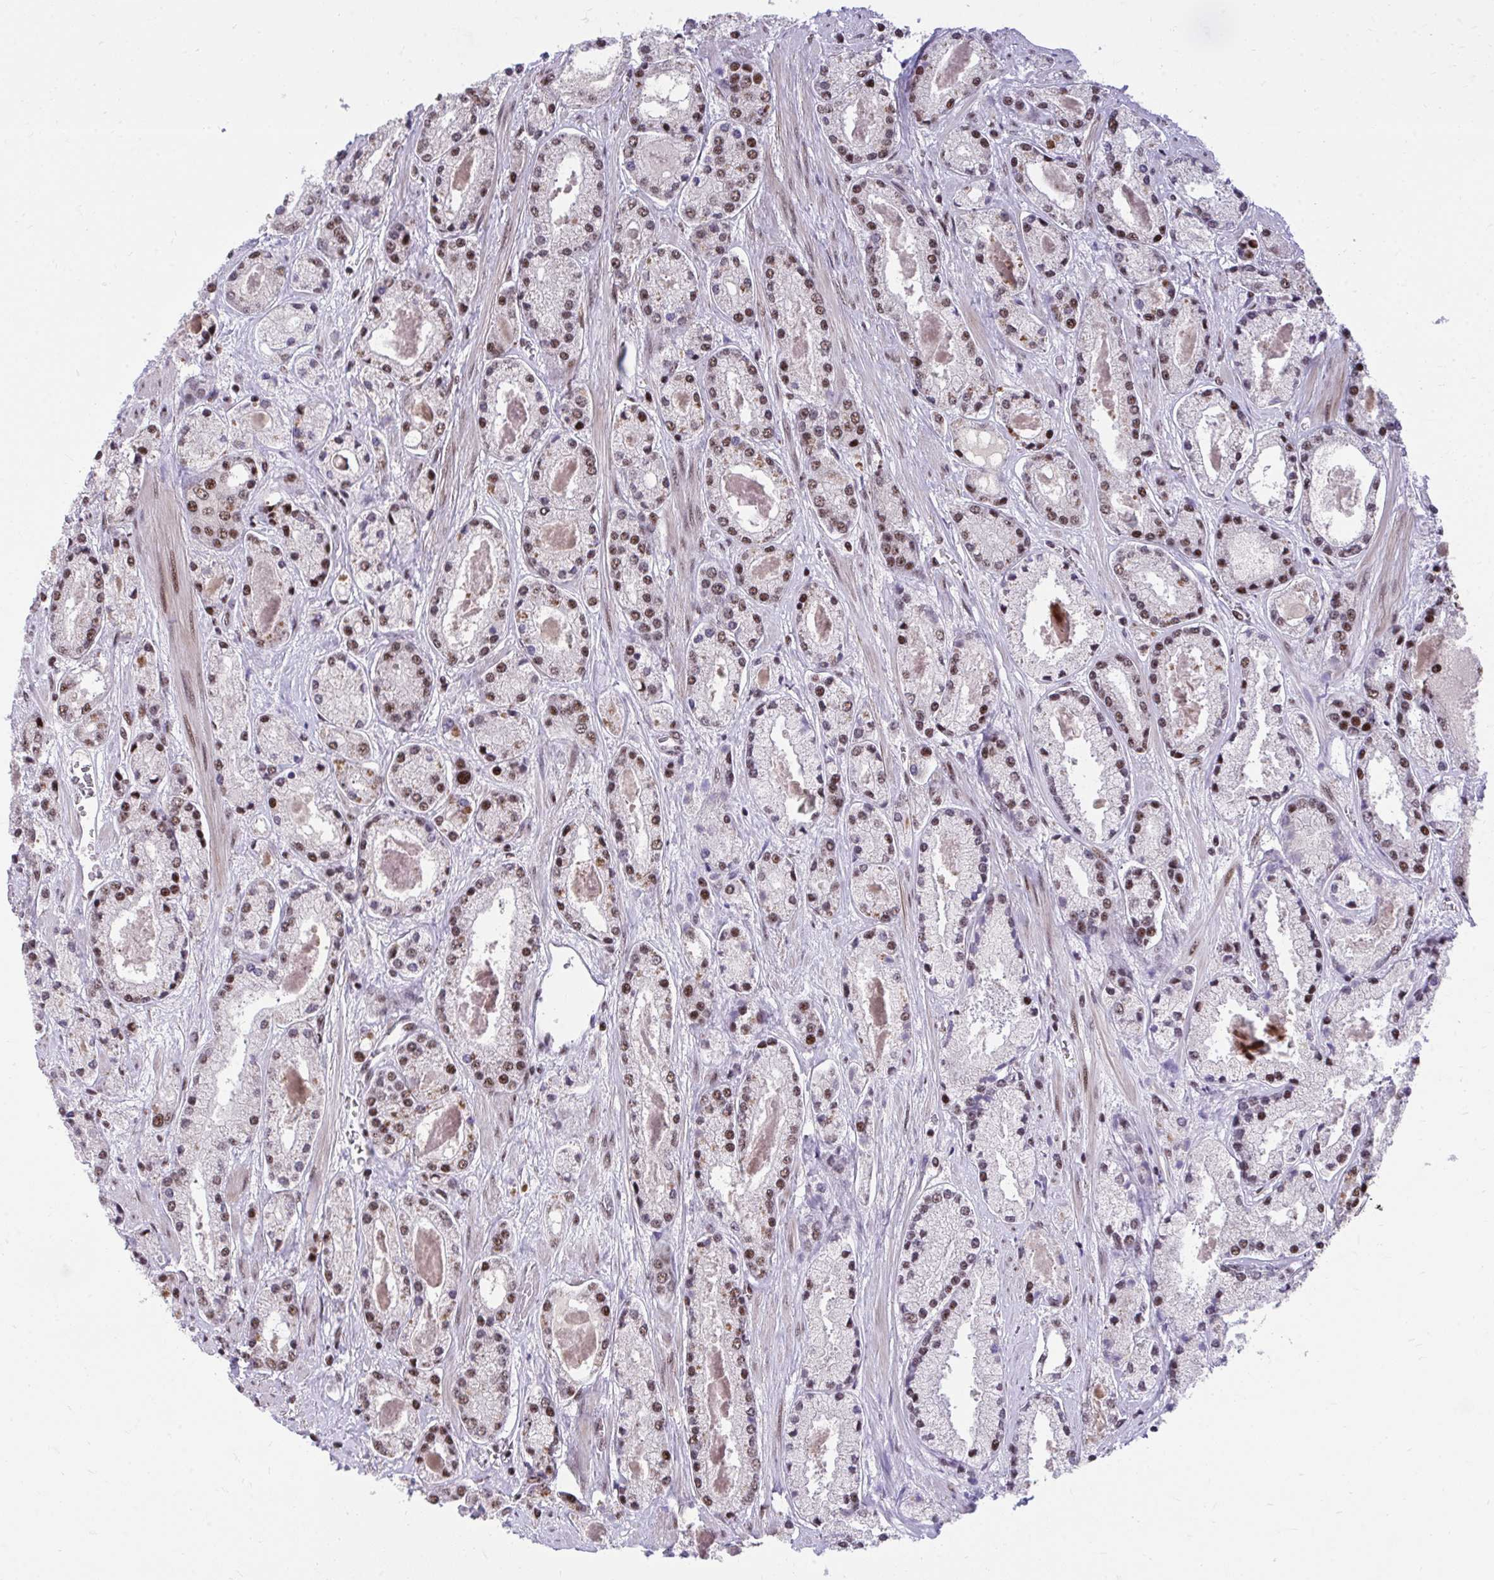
{"staining": {"intensity": "moderate", "quantity": "25%-75%", "location": "nuclear"}, "tissue": "prostate cancer", "cell_type": "Tumor cells", "image_type": "cancer", "snomed": [{"axis": "morphology", "description": "Adenocarcinoma, High grade"}, {"axis": "topography", "description": "Prostate"}], "caption": "Immunohistochemistry (IHC) image of neoplastic tissue: prostate high-grade adenocarcinoma stained using immunohistochemistry (IHC) displays medium levels of moderate protein expression localized specifically in the nuclear of tumor cells, appearing as a nuclear brown color.", "gene": "SYNE4", "patient": {"sex": "male", "age": 67}}